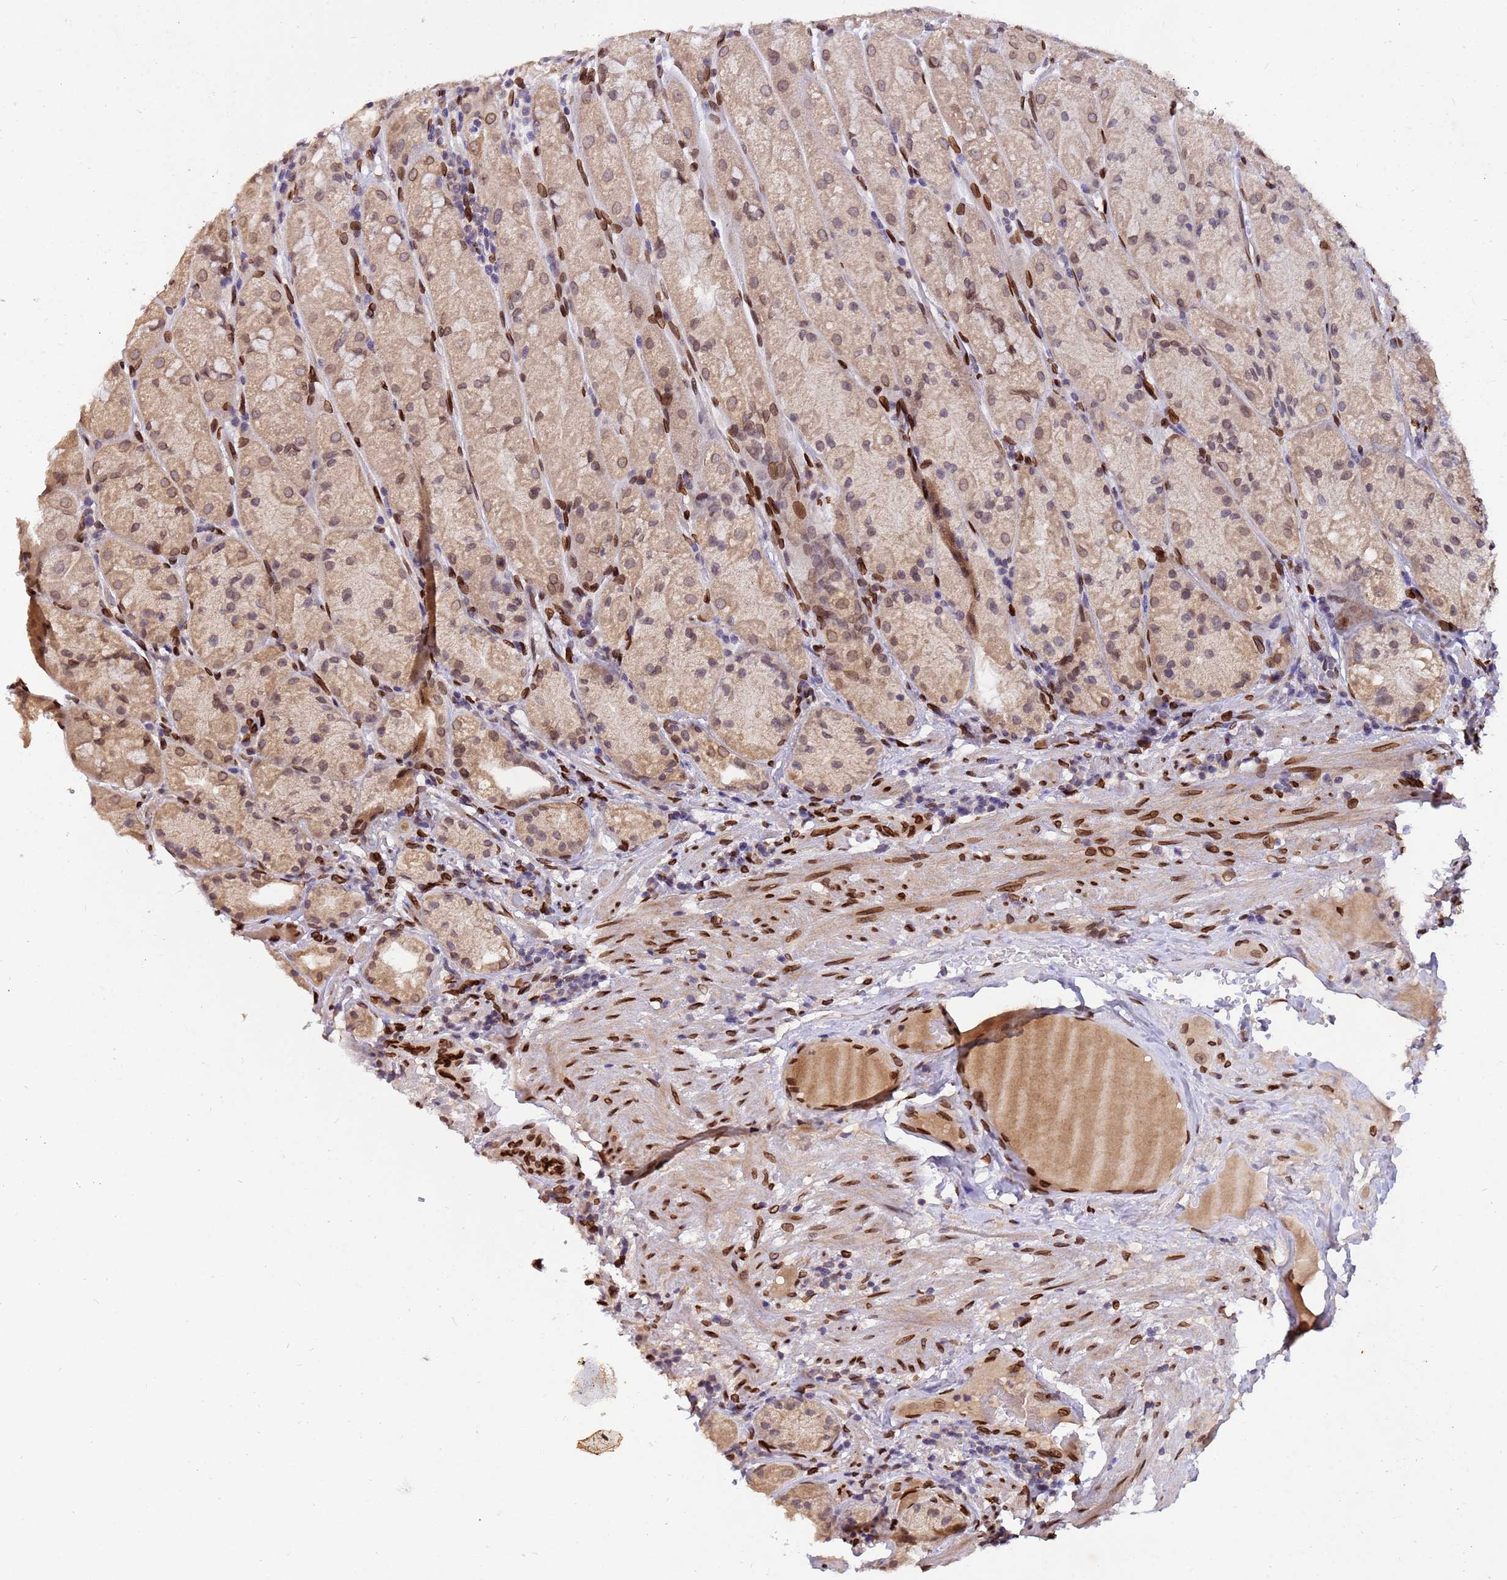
{"staining": {"intensity": "moderate", "quantity": ">75%", "location": "cytoplasmic/membranous,nuclear"}, "tissue": "stomach", "cell_type": "Glandular cells", "image_type": "normal", "snomed": [{"axis": "morphology", "description": "Normal tissue, NOS"}, {"axis": "topography", "description": "Stomach, upper"}], "caption": "Immunohistochemistry (IHC) image of unremarkable stomach stained for a protein (brown), which displays medium levels of moderate cytoplasmic/membranous,nuclear staining in about >75% of glandular cells.", "gene": "GPR135", "patient": {"sex": "male", "age": 52}}